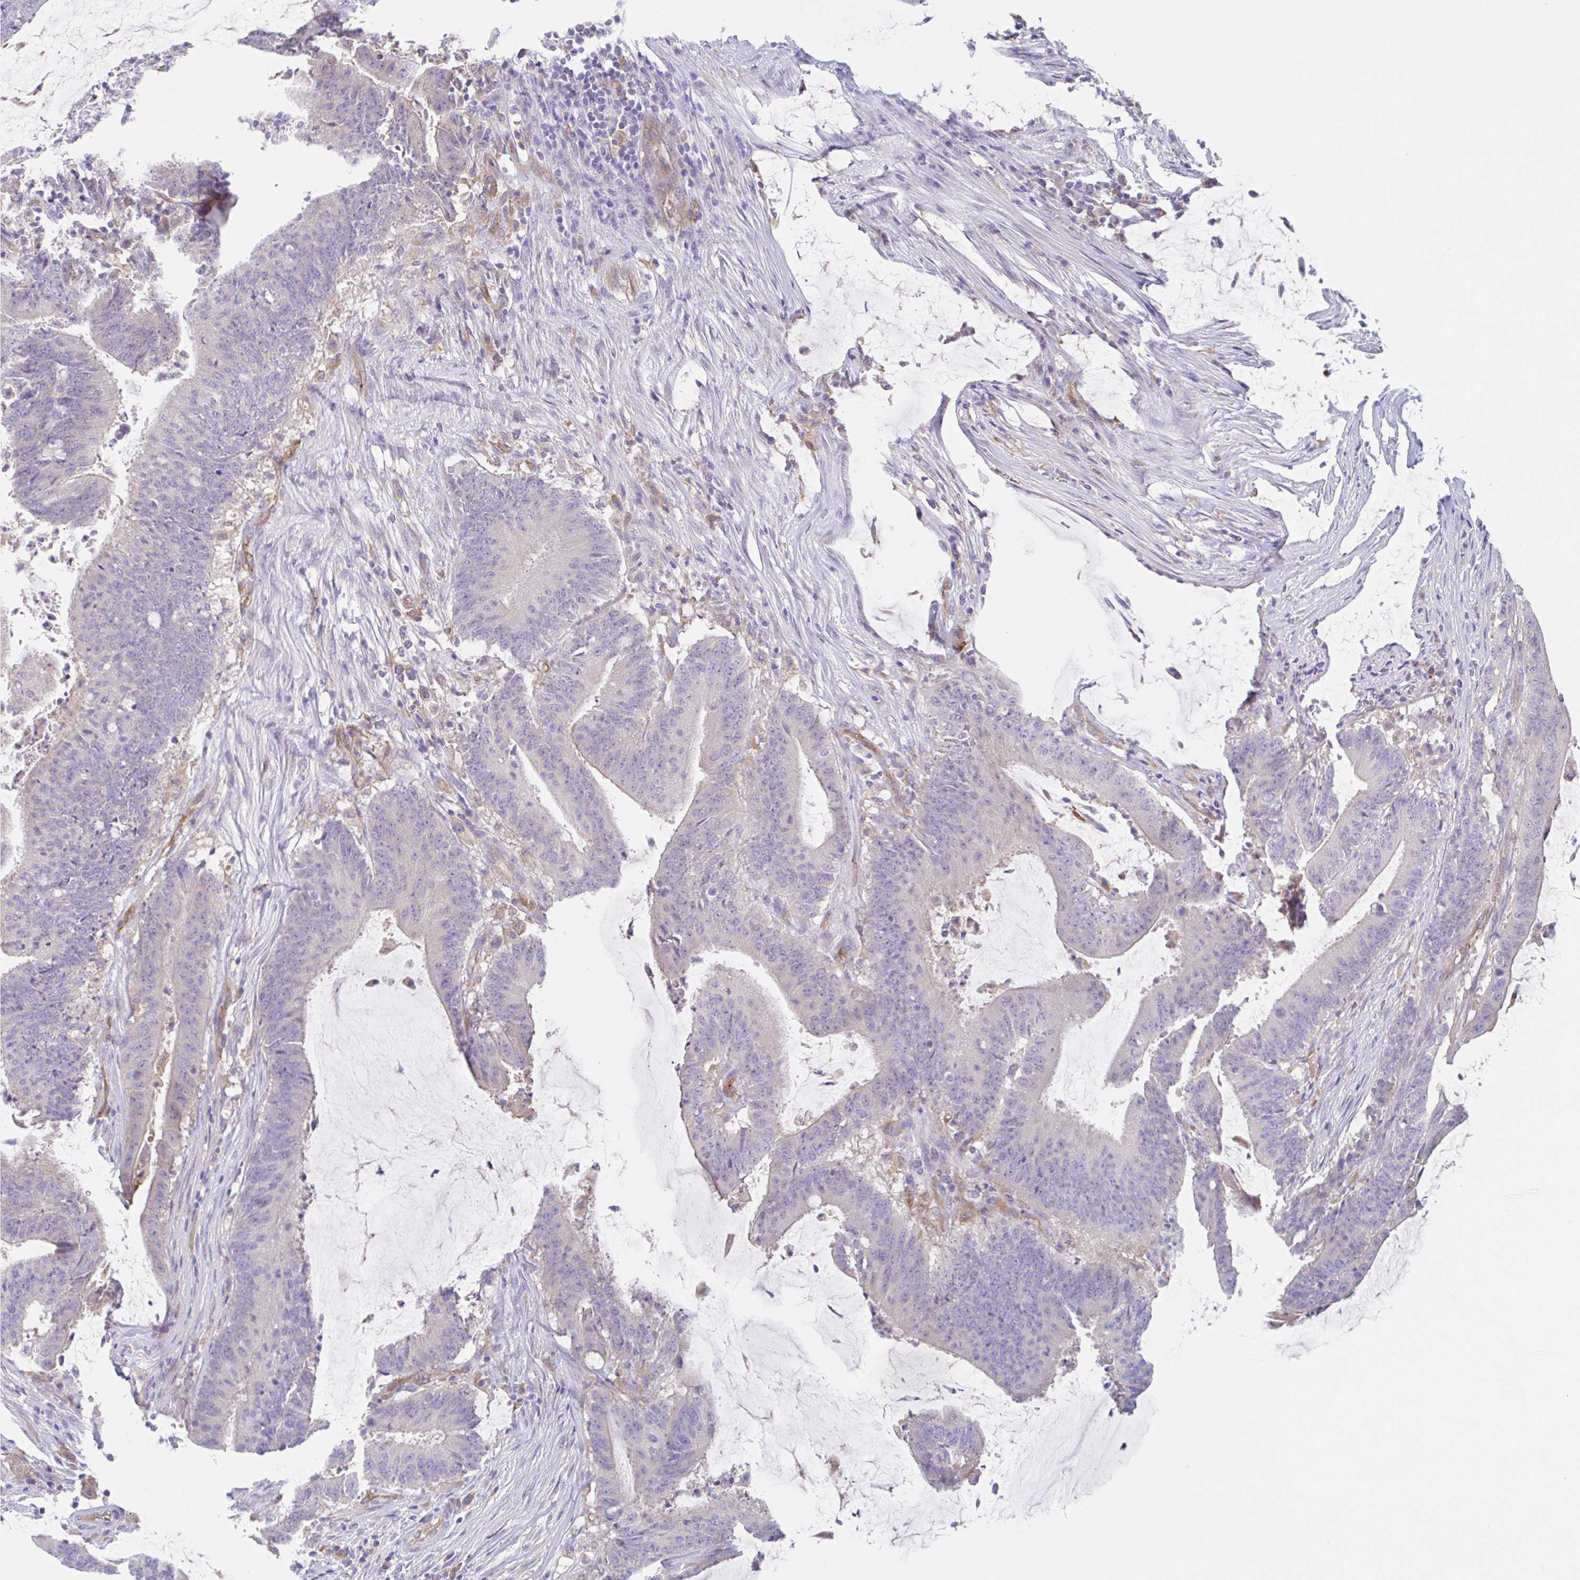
{"staining": {"intensity": "negative", "quantity": "none", "location": "none"}, "tissue": "colorectal cancer", "cell_type": "Tumor cells", "image_type": "cancer", "snomed": [{"axis": "morphology", "description": "Adenocarcinoma, NOS"}, {"axis": "topography", "description": "Colon"}], "caption": "Tumor cells are negative for protein expression in human colorectal cancer (adenocarcinoma).", "gene": "EHD4", "patient": {"sex": "female", "age": 43}}